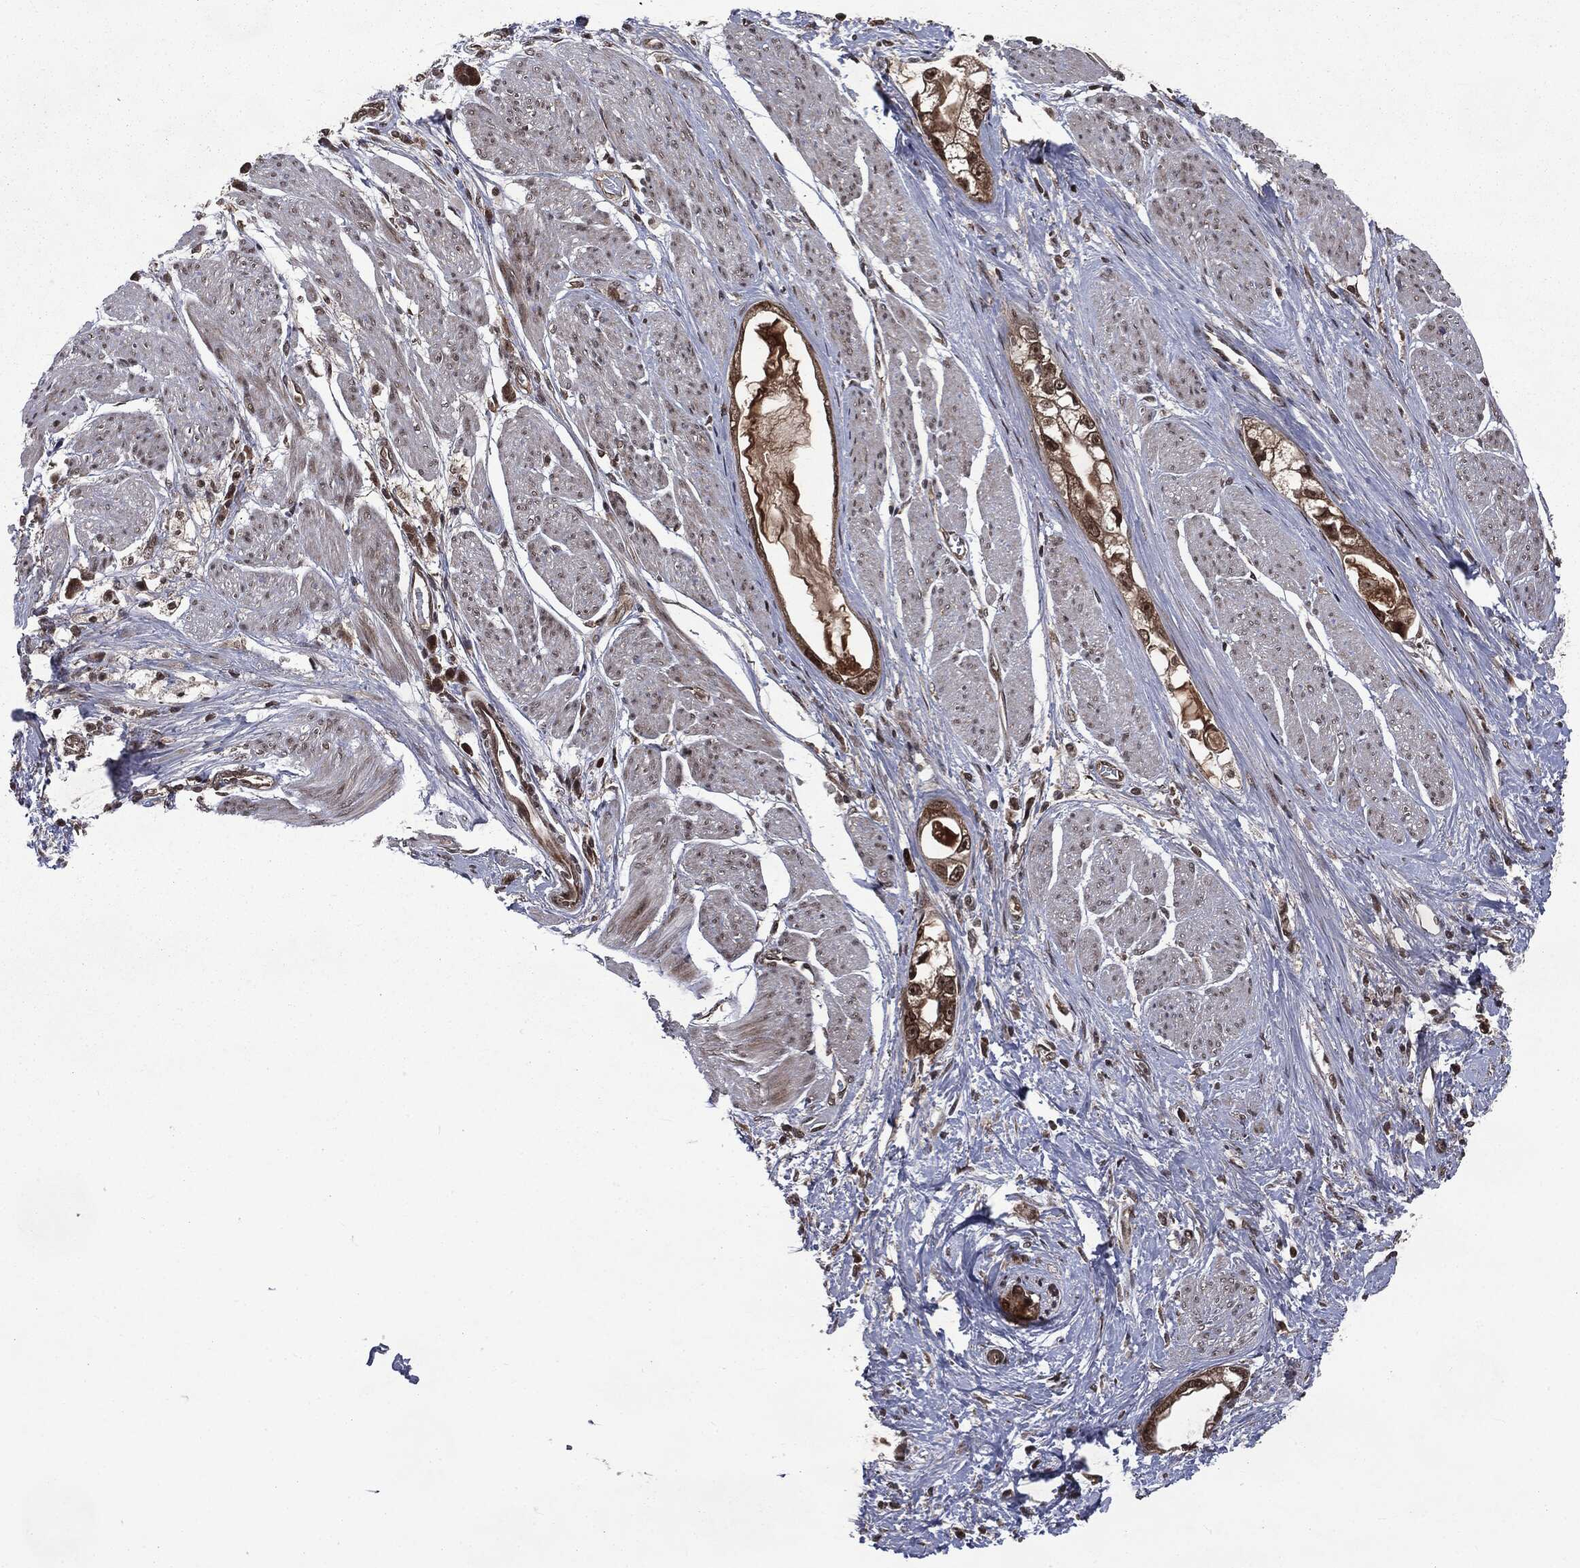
{"staining": {"intensity": "strong", "quantity": "25%-75%", "location": "cytoplasmic/membranous,nuclear"}, "tissue": "stomach cancer", "cell_type": "Tumor cells", "image_type": "cancer", "snomed": [{"axis": "morphology", "description": "Adenocarcinoma, NOS"}, {"axis": "topography", "description": "Stomach"}], "caption": "Strong cytoplasmic/membranous and nuclear staining is appreciated in approximately 25%-75% of tumor cells in stomach adenocarcinoma.", "gene": "STAU2", "patient": {"sex": "male", "age": 55}}